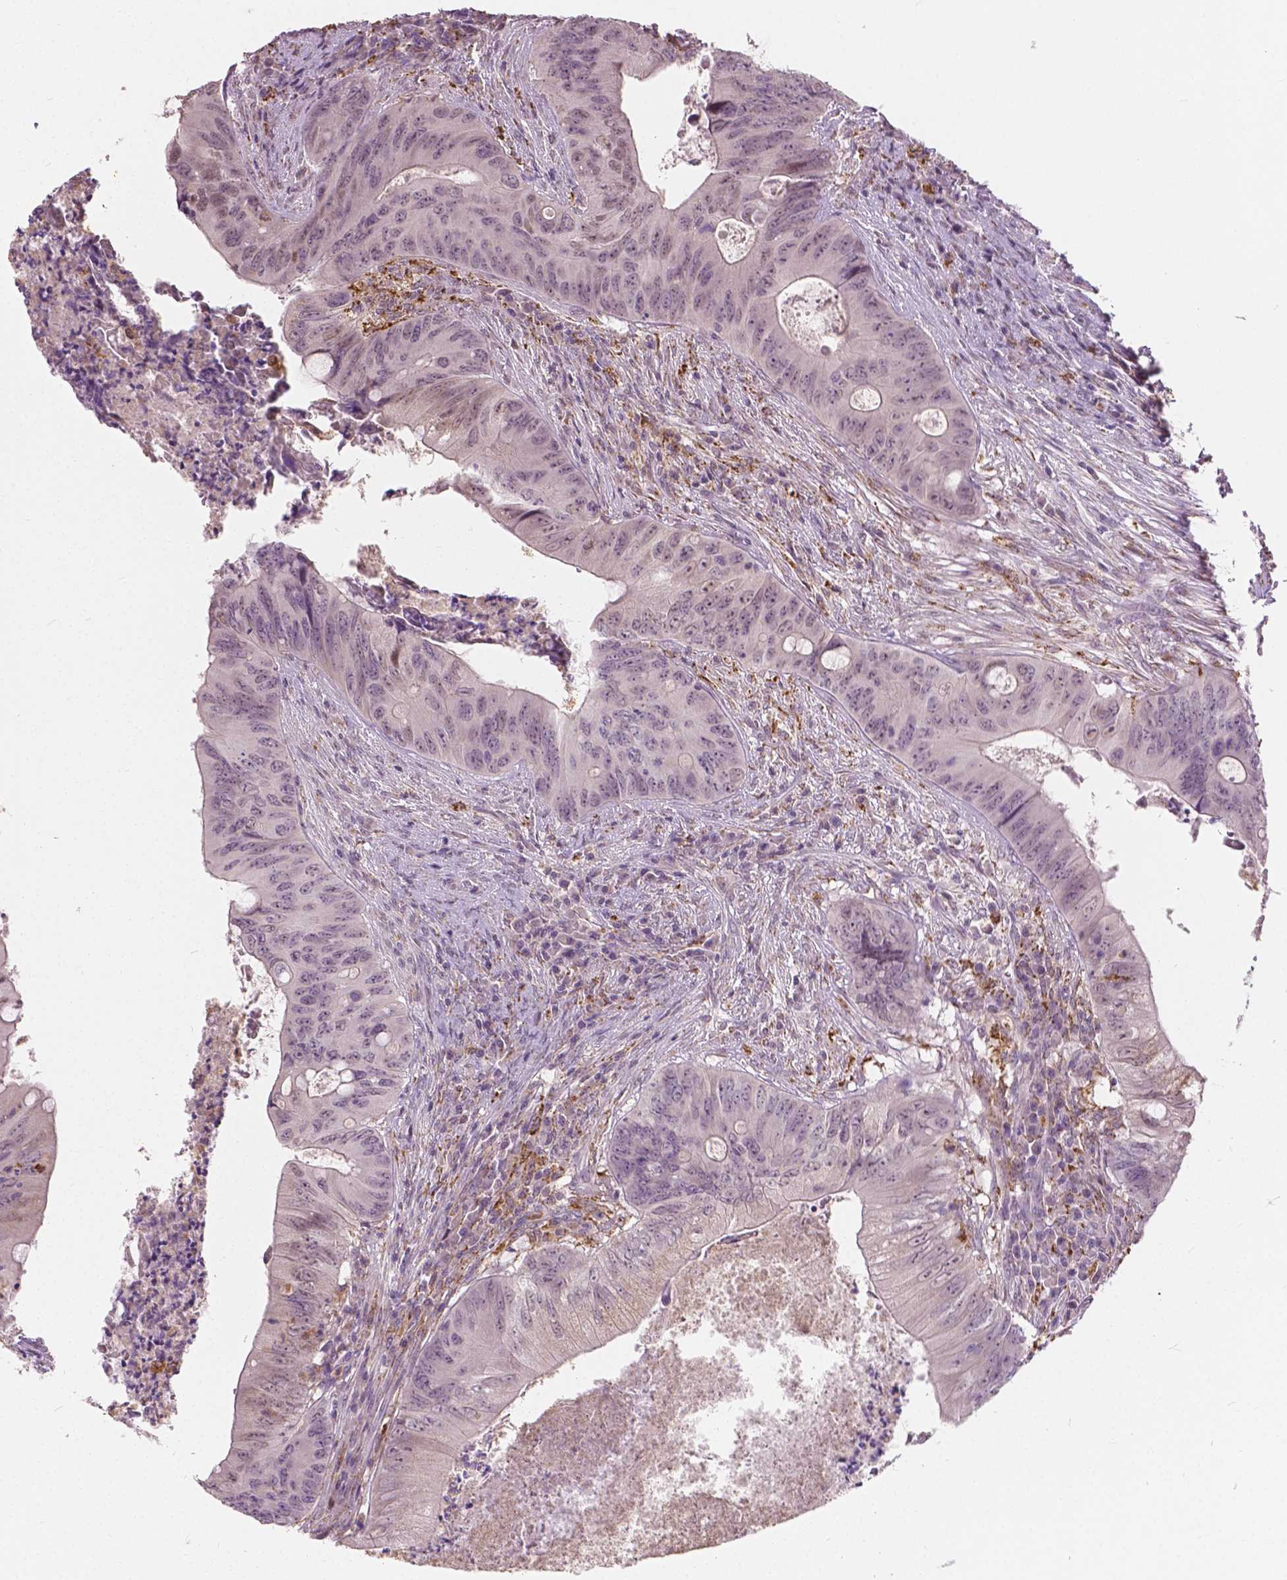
{"staining": {"intensity": "weak", "quantity": "<25%", "location": "nuclear"}, "tissue": "colorectal cancer", "cell_type": "Tumor cells", "image_type": "cancer", "snomed": [{"axis": "morphology", "description": "Adenocarcinoma, NOS"}, {"axis": "topography", "description": "Colon"}], "caption": "Immunohistochemical staining of human colorectal cancer (adenocarcinoma) shows no significant staining in tumor cells. (DAB (3,3'-diaminobenzidine) immunohistochemistry (IHC) visualized using brightfield microscopy, high magnification).", "gene": "DLX6", "patient": {"sex": "female", "age": 74}}